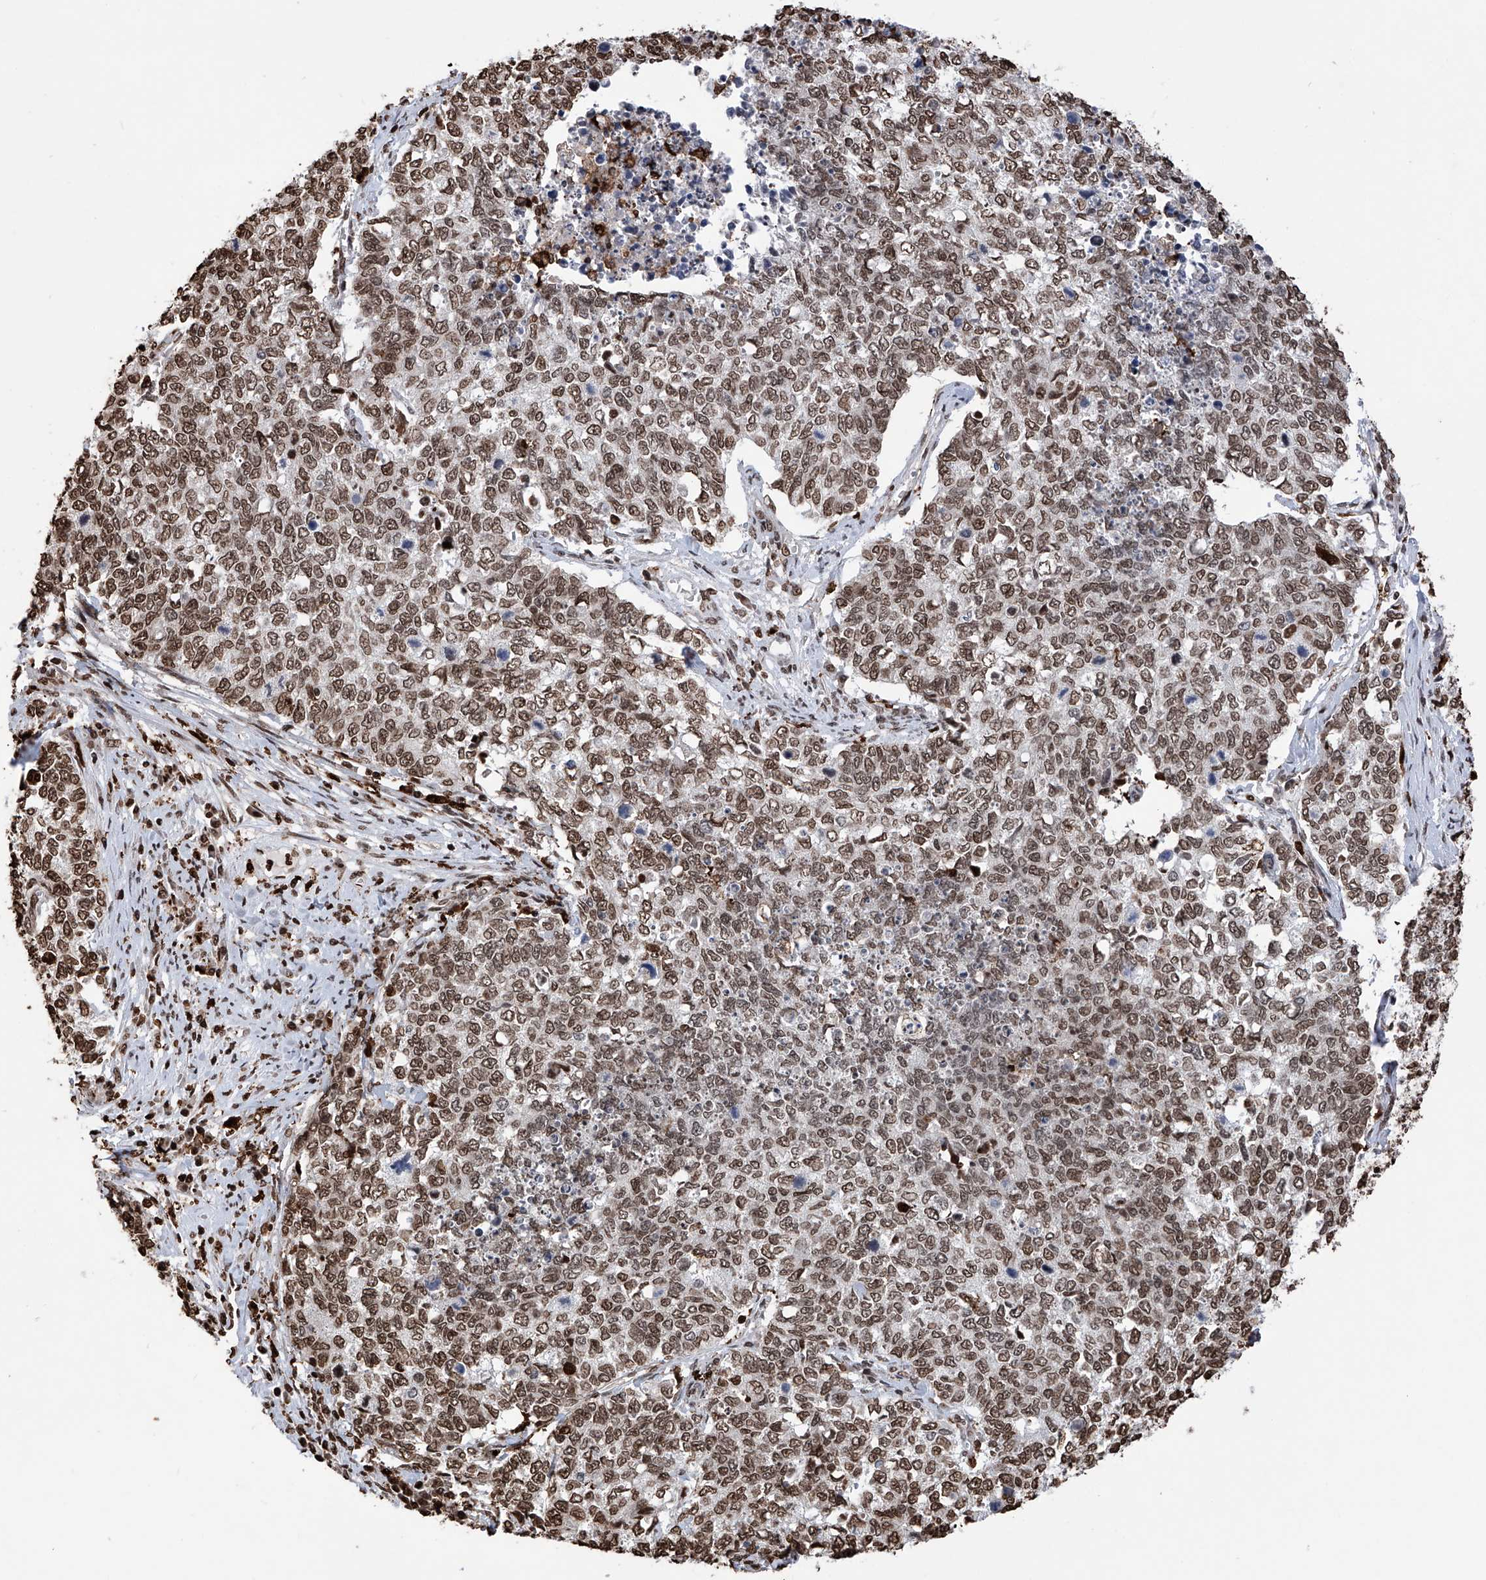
{"staining": {"intensity": "moderate", "quantity": ">75%", "location": "nuclear"}, "tissue": "cervical cancer", "cell_type": "Tumor cells", "image_type": "cancer", "snomed": [{"axis": "morphology", "description": "Squamous cell carcinoma, NOS"}, {"axis": "topography", "description": "Cervix"}], "caption": "Protein staining of cervical squamous cell carcinoma tissue exhibits moderate nuclear expression in approximately >75% of tumor cells.", "gene": "CFAP410", "patient": {"sex": "female", "age": 63}}